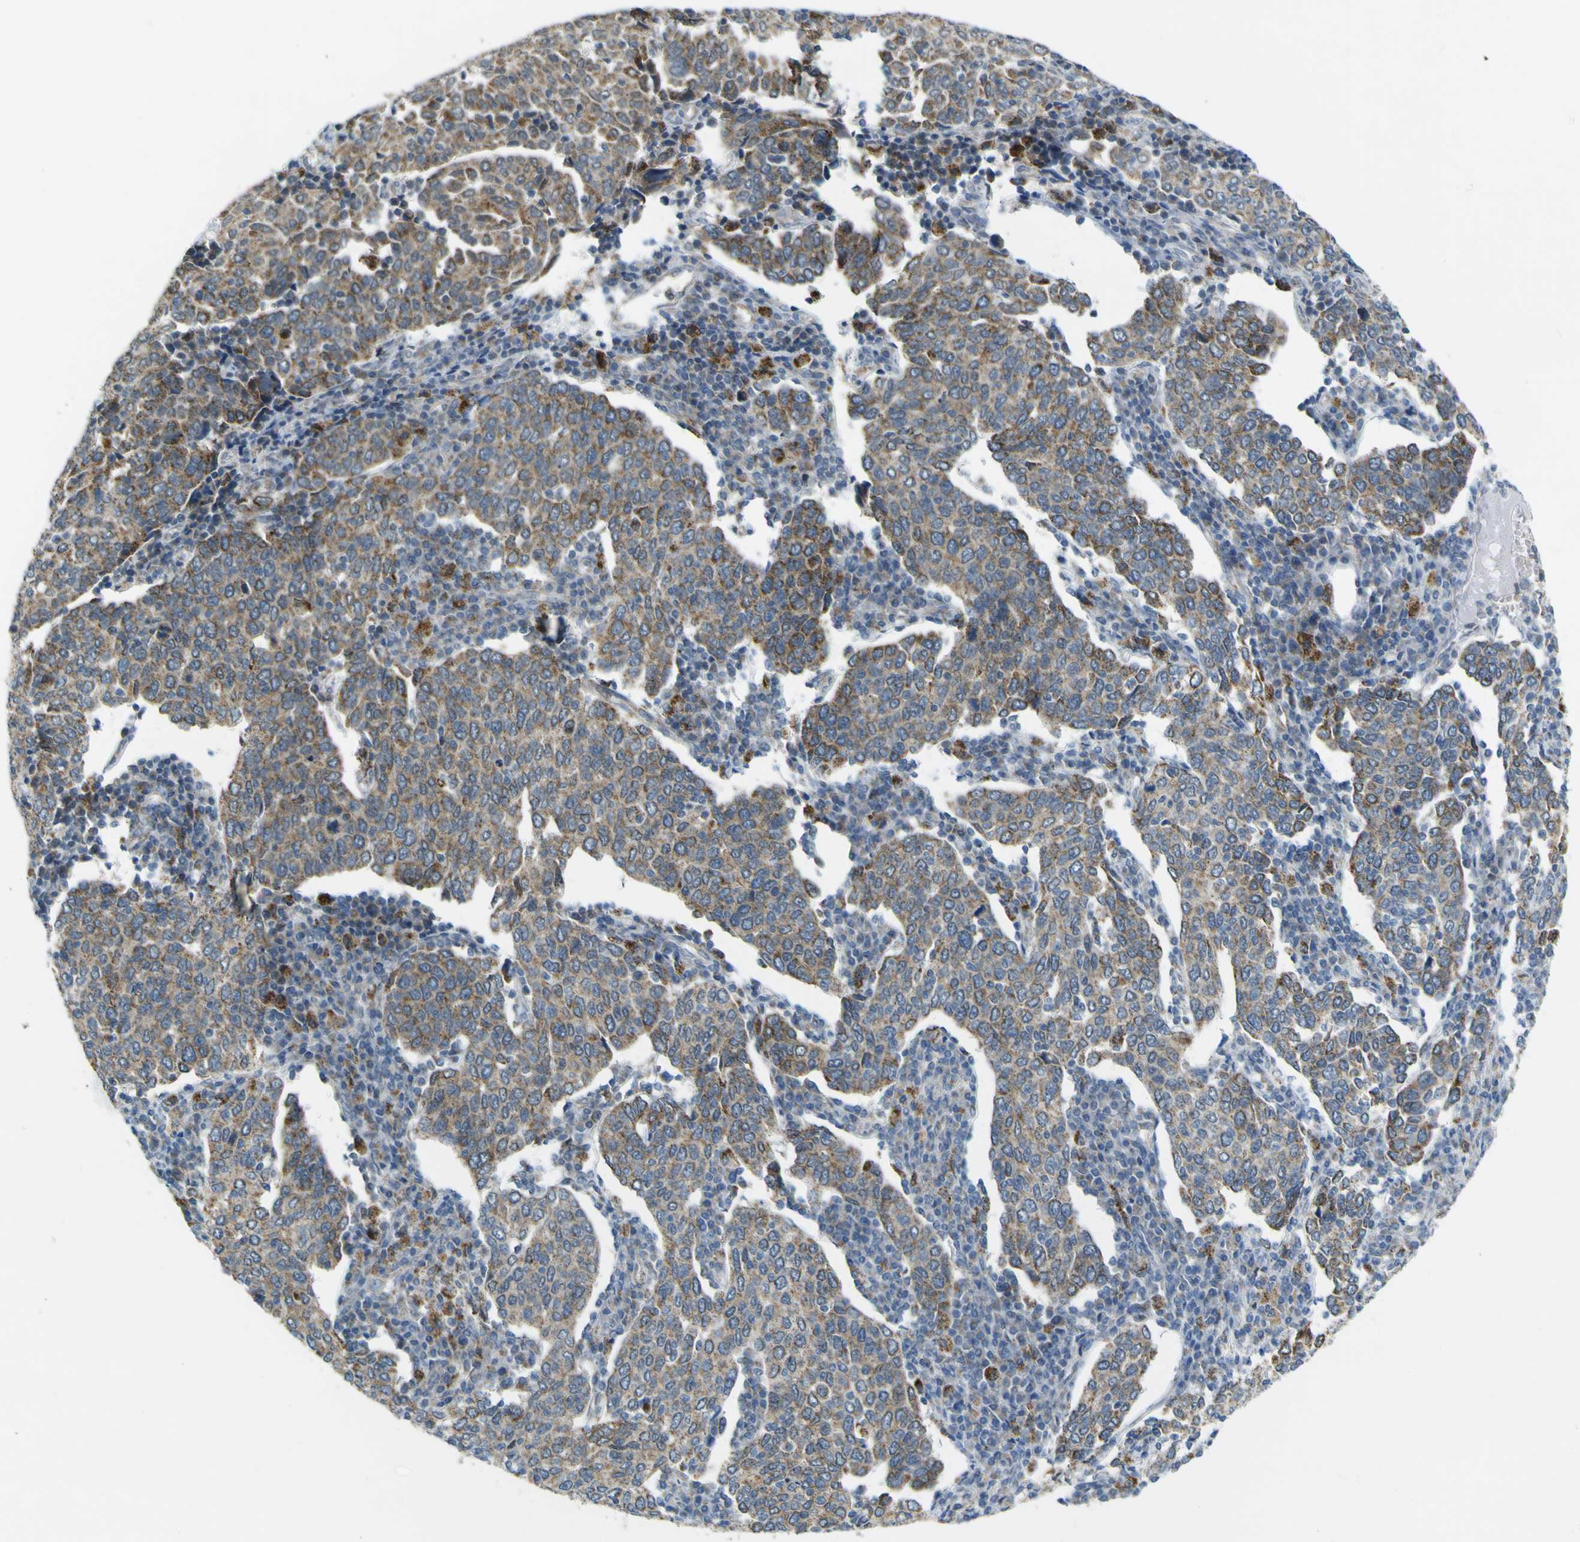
{"staining": {"intensity": "moderate", "quantity": ">75%", "location": "cytoplasmic/membranous"}, "tissue": "cervical cancer", "cell_type": "Tumor cells", "image_type": "cancer", "snomed": [{"axis": "morphology", "description": "Squamous cell carcinoma, NOS"}, {"axis": "topography", "description": "Cervix"}], "caption": "Immunohistochemistry (DAB) staining of cervical cancer (squamous cell carcinoma) exhibits moderate cytoplasmic/membranous protein staining in about >75% of tumor cells.", "gene": "ACBD5", "patient": {"sex": "female", "age": 40}}